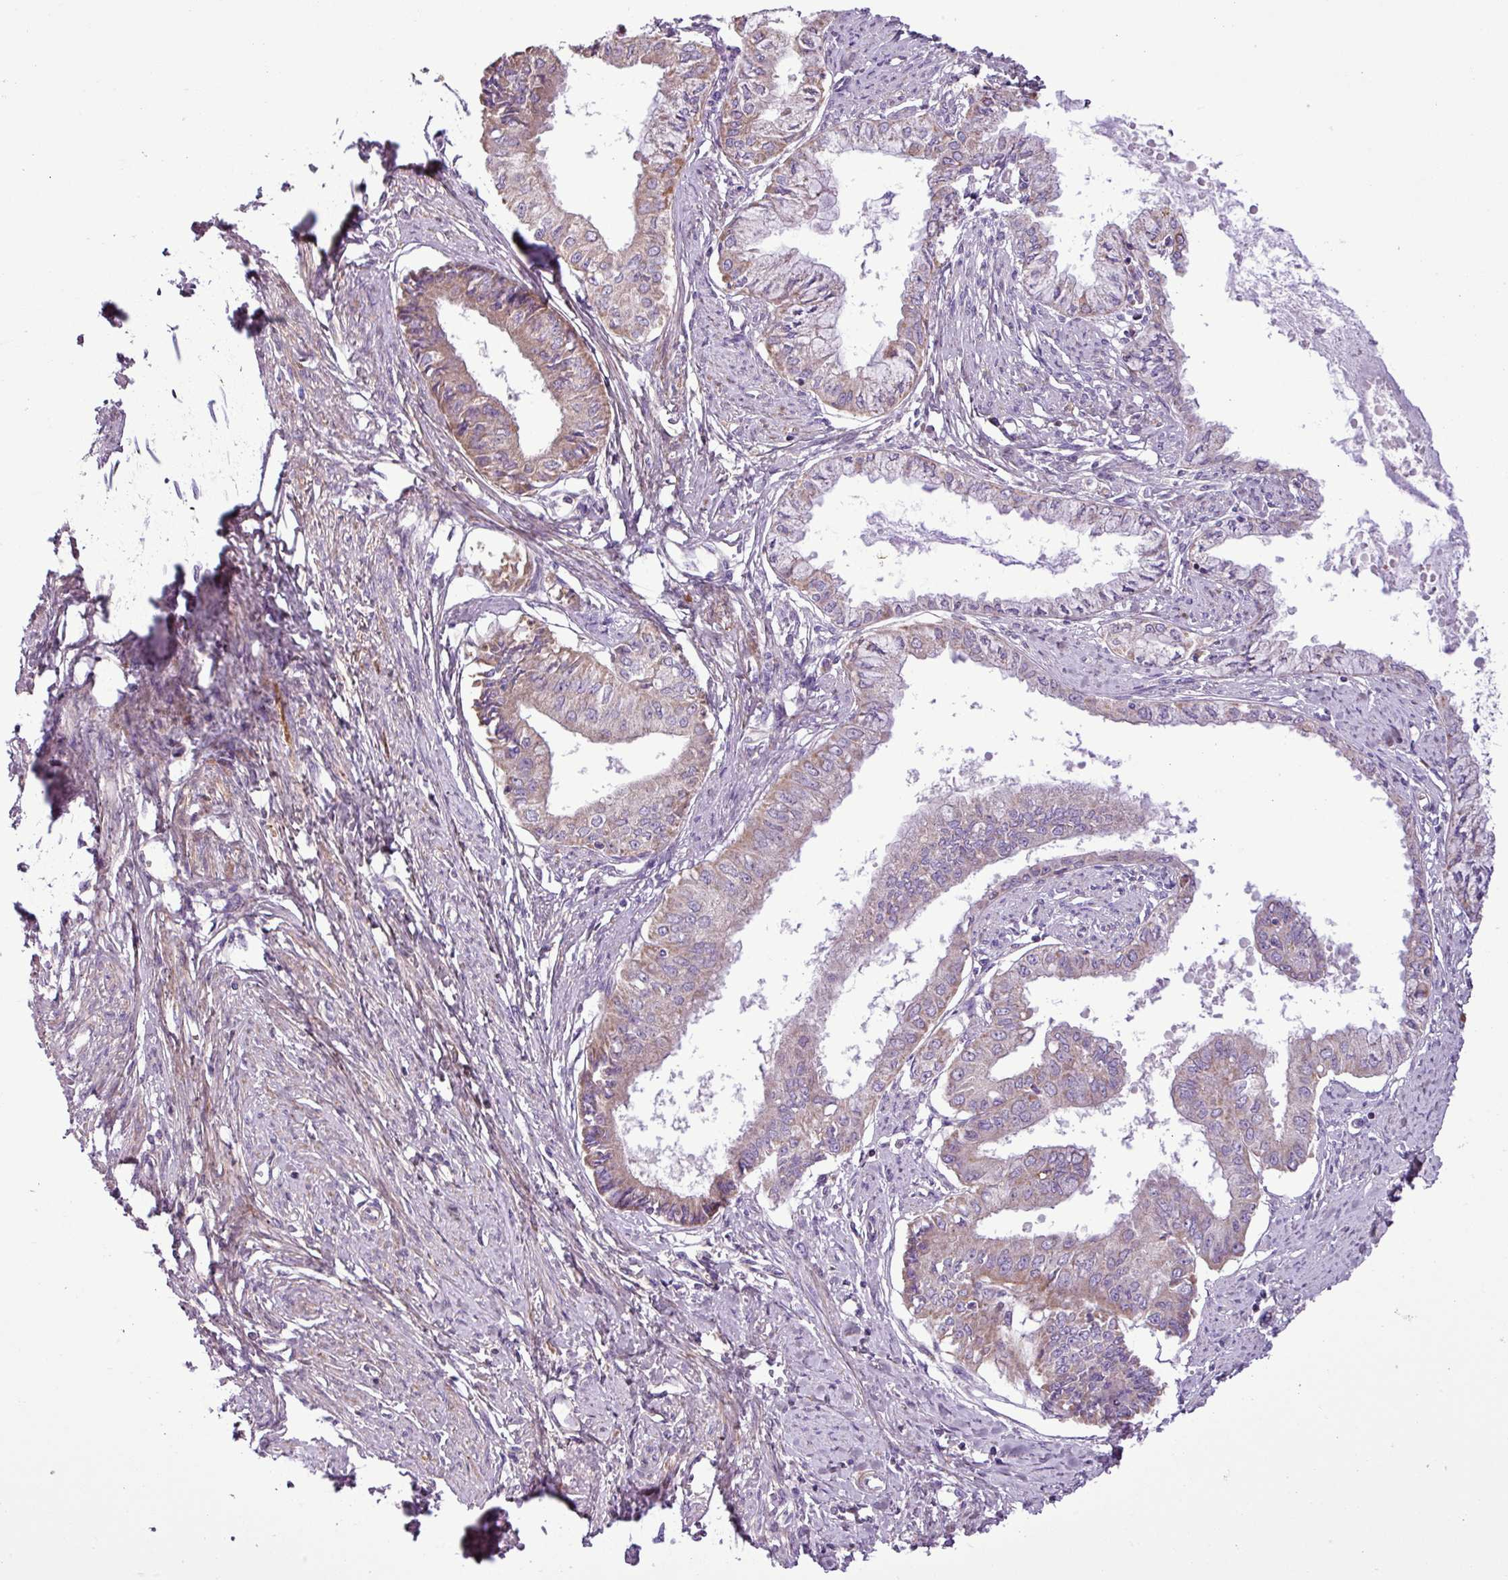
{"staining": {"intensity": "moderate", "quantity": "<25%", "location": "cytoplasmic/membranous"}, "tissue": "endometrial cancer", "cell_type": "Tumor cells", "image_type": "cancer", "snomed": [{"axis": "morphology", "description": "Adenocarcinoma, NOS"}, {"axis": "topography", "description": "Endometrium"}], "caption": "Immunohistochemical staining of endometrial adenocarcinoma reveals low levels of moderate cytoplasmic/membranous protein expression in approximately <25% of tumor cells.", "gene": "FAM183A", "patient": {"sex": "female", "age": 76}}